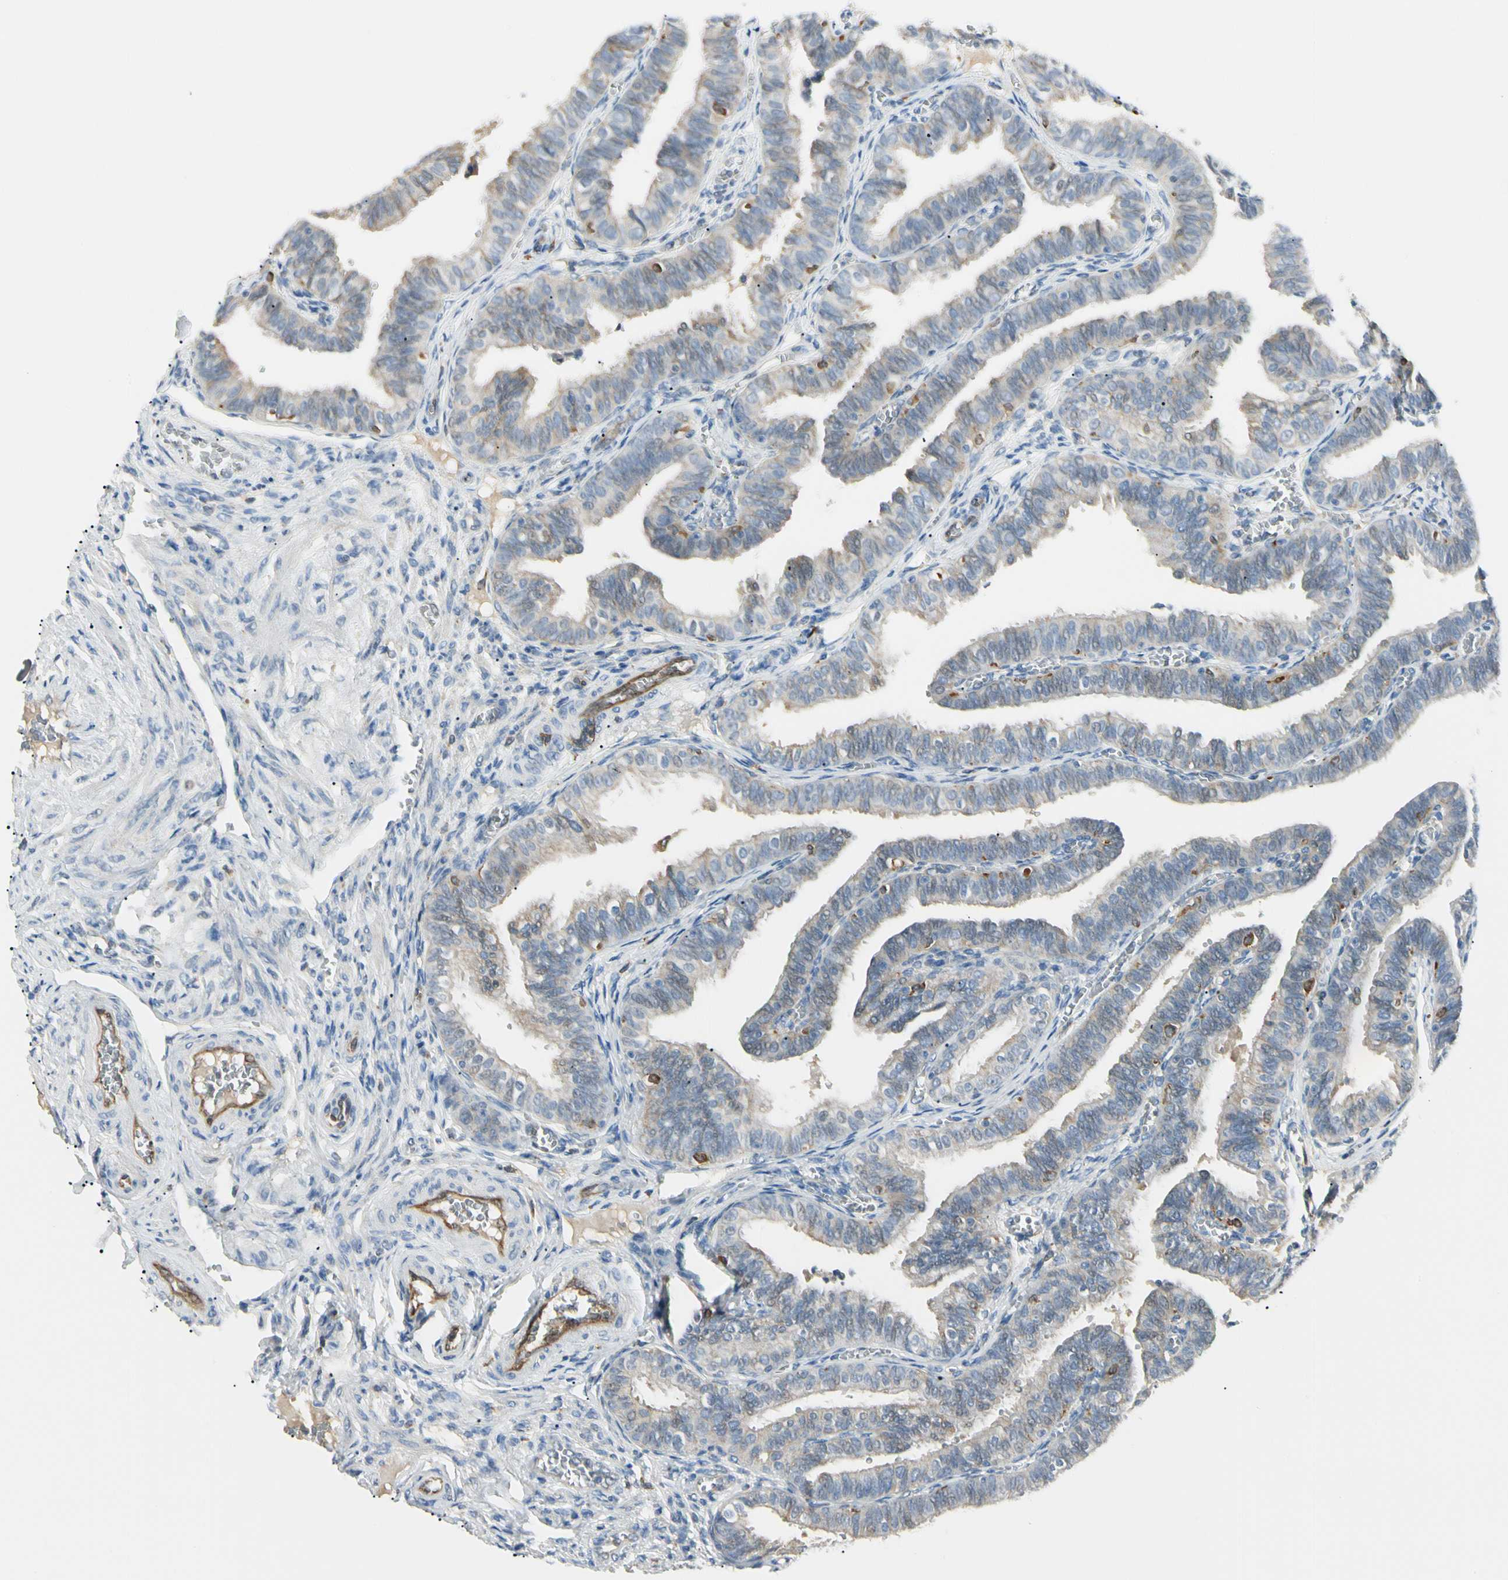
{"staining": {"intensity": "weak", "quantity": "<25%", "location": "cytoplasmic/membranous"}, "tissue": "fallopian tube", "cell_type": "Glandular cells", "image_type": "normal", "snomed": [{"axis": "morphology", "description": "Normal tissue, NOS"}, {"axis": "topography", "description": "Fallopian tube"}], "caption": "IHC micrograph of normal human fallopian tube stained for a protein (brown), which displays no expression in glandular cells.", "gene": "LPCAT2", "patient": {"sex": "female", "age": 46}}